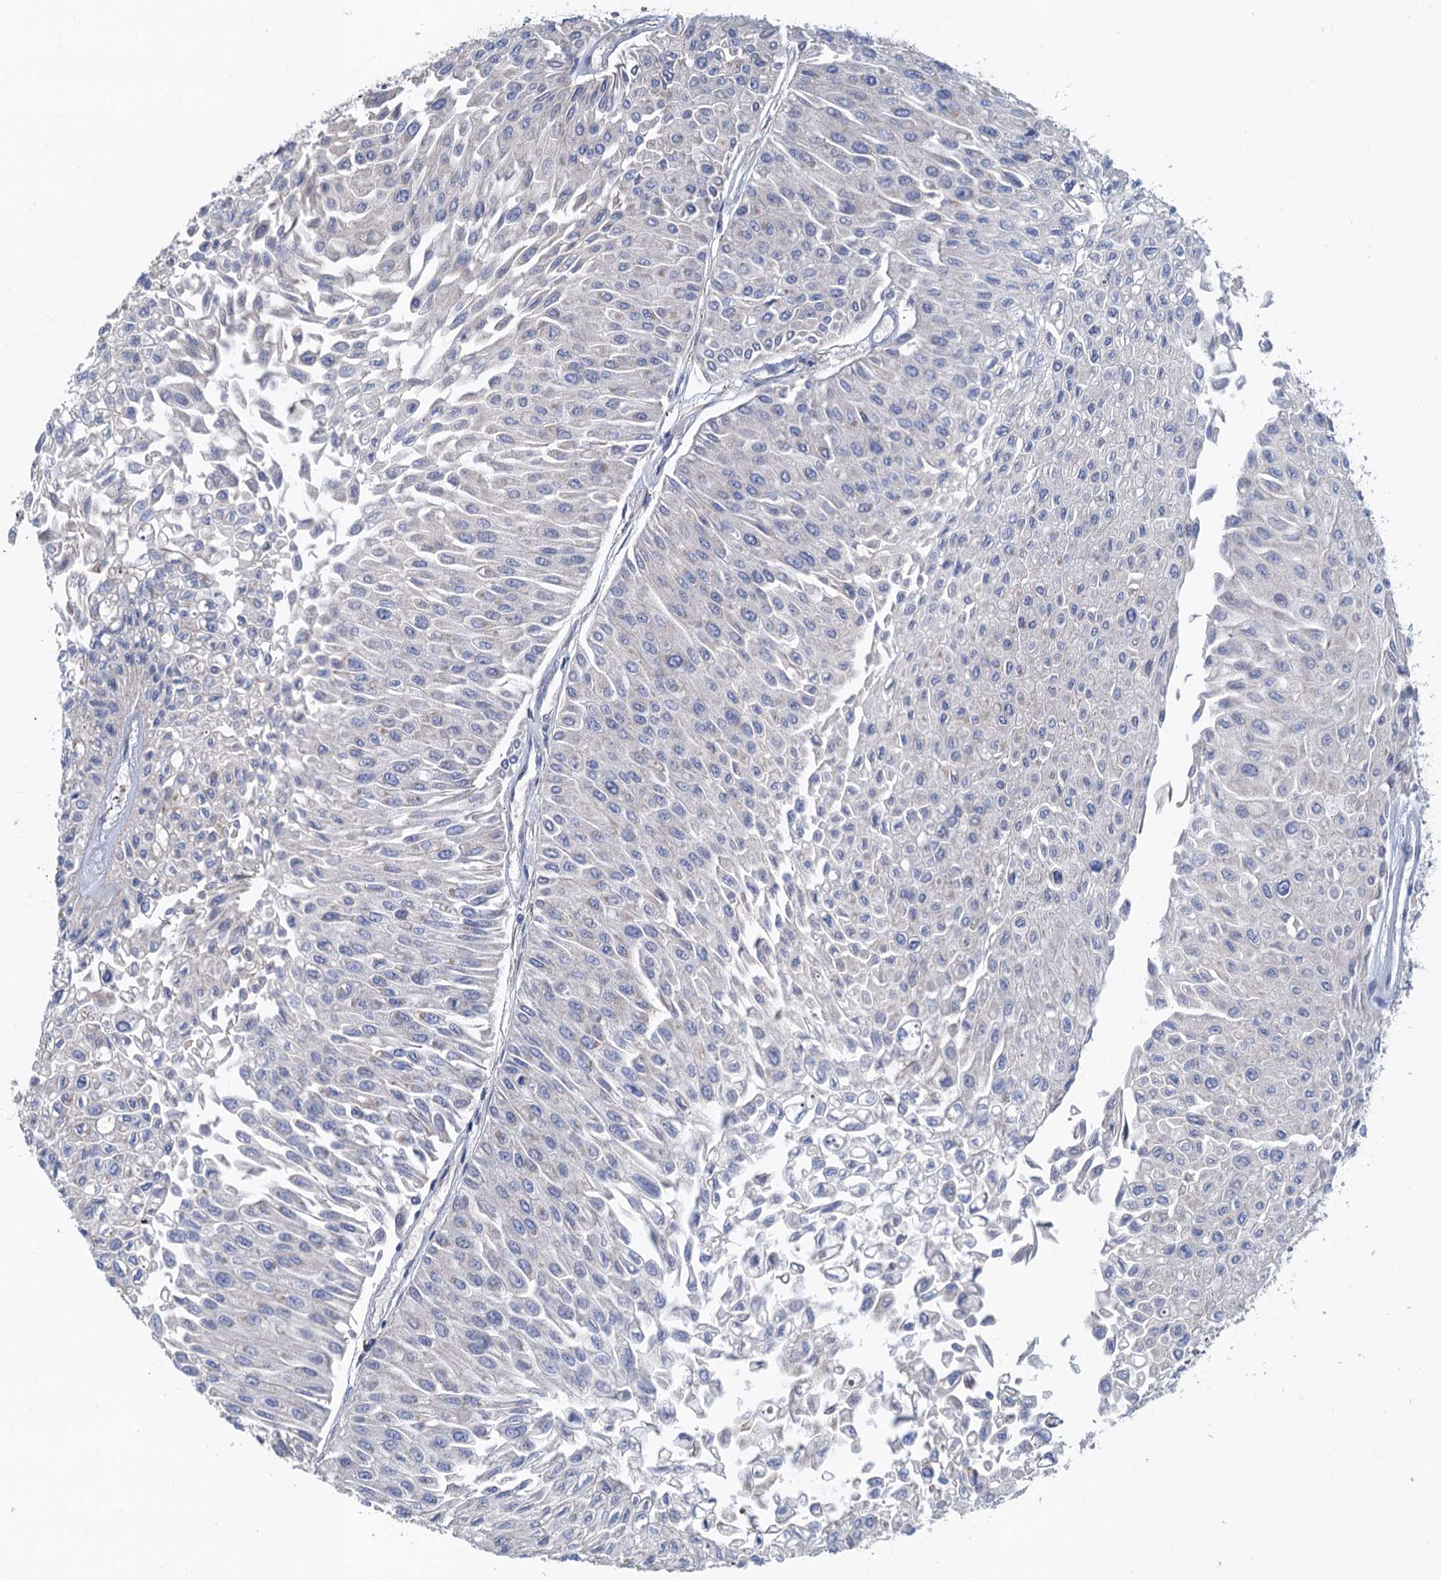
{"staining": {"intensity": "negative", "quantity": "none", "location": "none"}, "tissue": "urothelial cancer", "cell_type": "Tumor cells", "image_type": "cancer", "snomed": [{"axis": "morphology", "description": "Urothelial carcinoma, Low grade"}, {"axis": "topography", "description": "Urinary bladder"}], "caption": "Protein analysis of low-grade urothelial carcinoma demonstrates no significant staining in tumor cells. The staining is performed using DAB (3,3'-diaminobenzidine) brown chromogen with nuclei counter-stained in using hematoxylin.", "gene": "MDM1", "patient": {"sex": "male", "age": 67}}